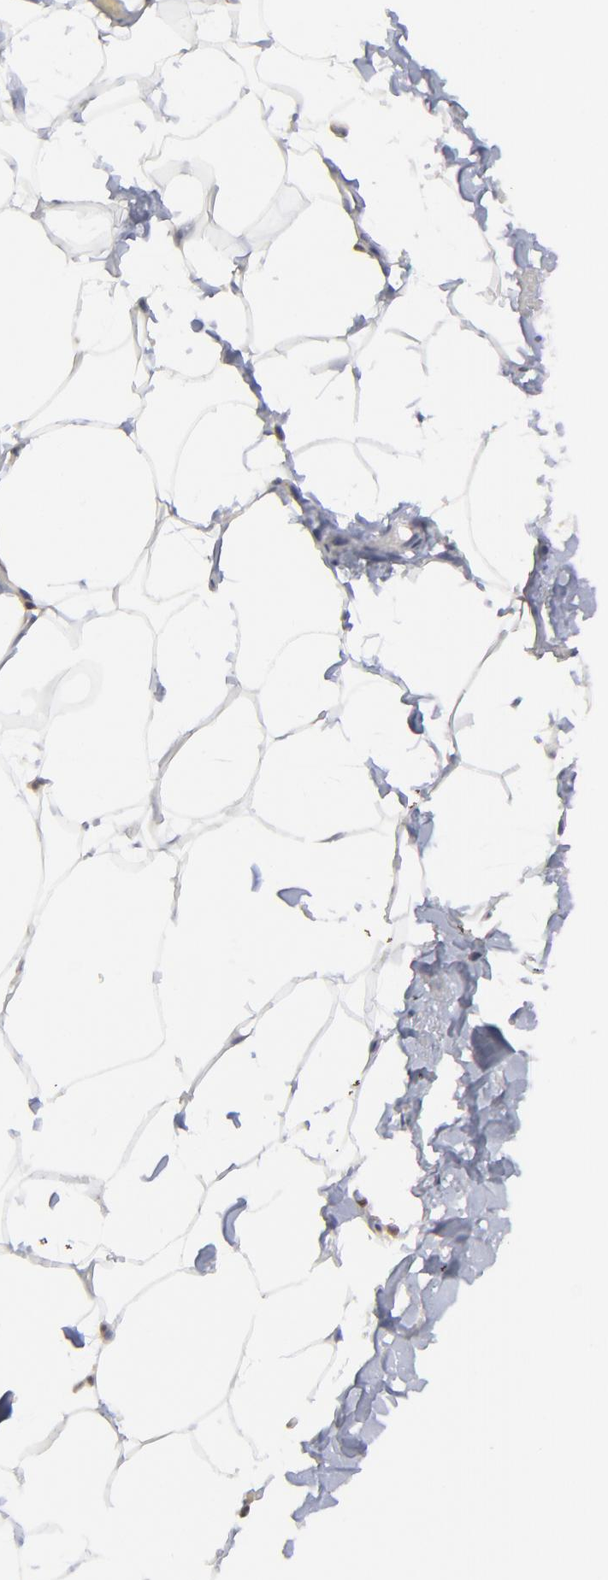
{"staining": {"intensity": "negative", "quantity": "none", "location": "none"}, "tissue": "adipose tissue", "cell_type": "Adipocytes", "image_type": "normal", "snomed": [{"axis": "morphology", "description": "Normal tissue, NOS"}, {"axis": "topography", "description": "Vascular tissue"}], "caption": "Immunohistochemistry of unremarkable human adipose tissue reveals no positivity in adipocytes.", "gene": "TBXT", "patient": {"sex": "male", "age": 41}}